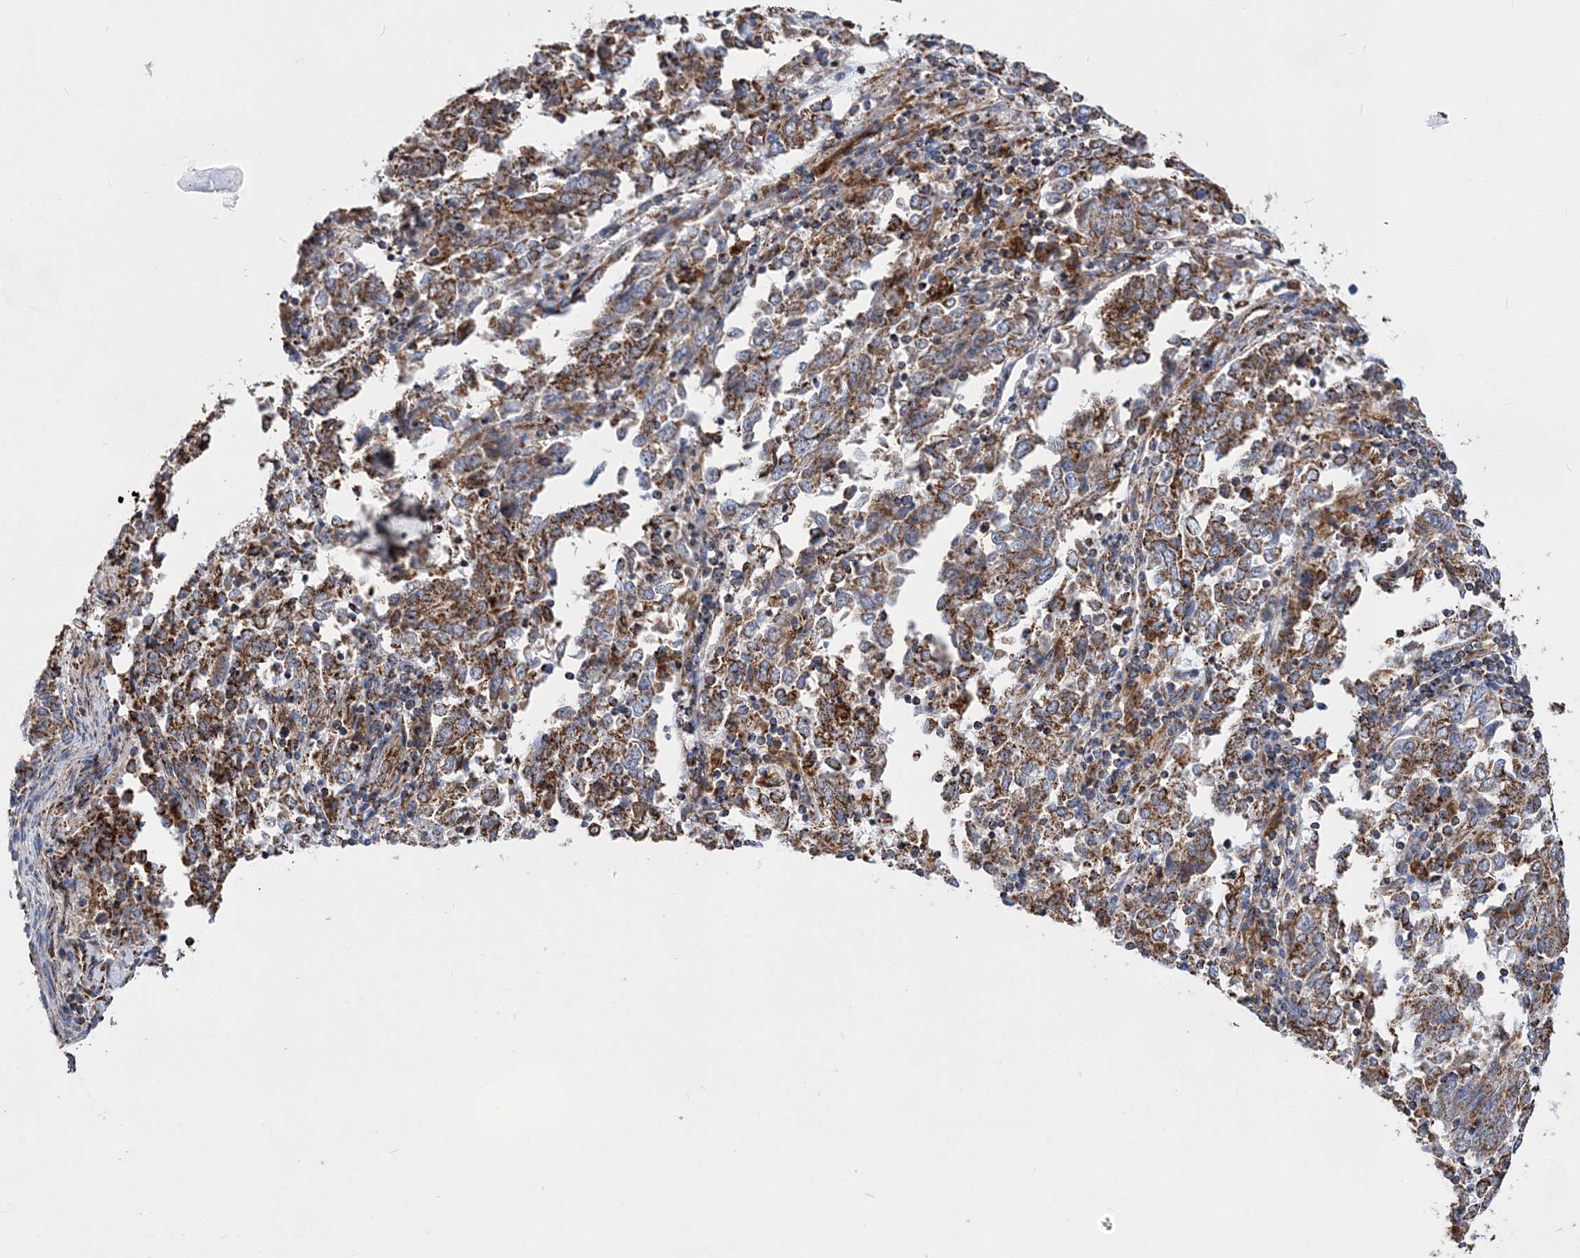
{"staining": {"intensity": "moderate", "quantity": ">75%", "location": "cytoplasmic/membranous"}, "tissue": "endometrial cancer", "cell_type": "Tumor cells", "image_type": "cancer", "snomed": [{"axis": "morphology", "description": "Adenocarcinoma, NOS"}, {"axis": "topography", "description": "Endometrium"}], "caption": "Immunohistochemistry histopathology image of human endometrial cancer stained for a protein (brown), which shows medium levels of moderate cytoplasmic/membranous expression in approximately >75% of tumor cells.", "gene": "ACOT9", "patient": {"sex": "female", "age": 80}}